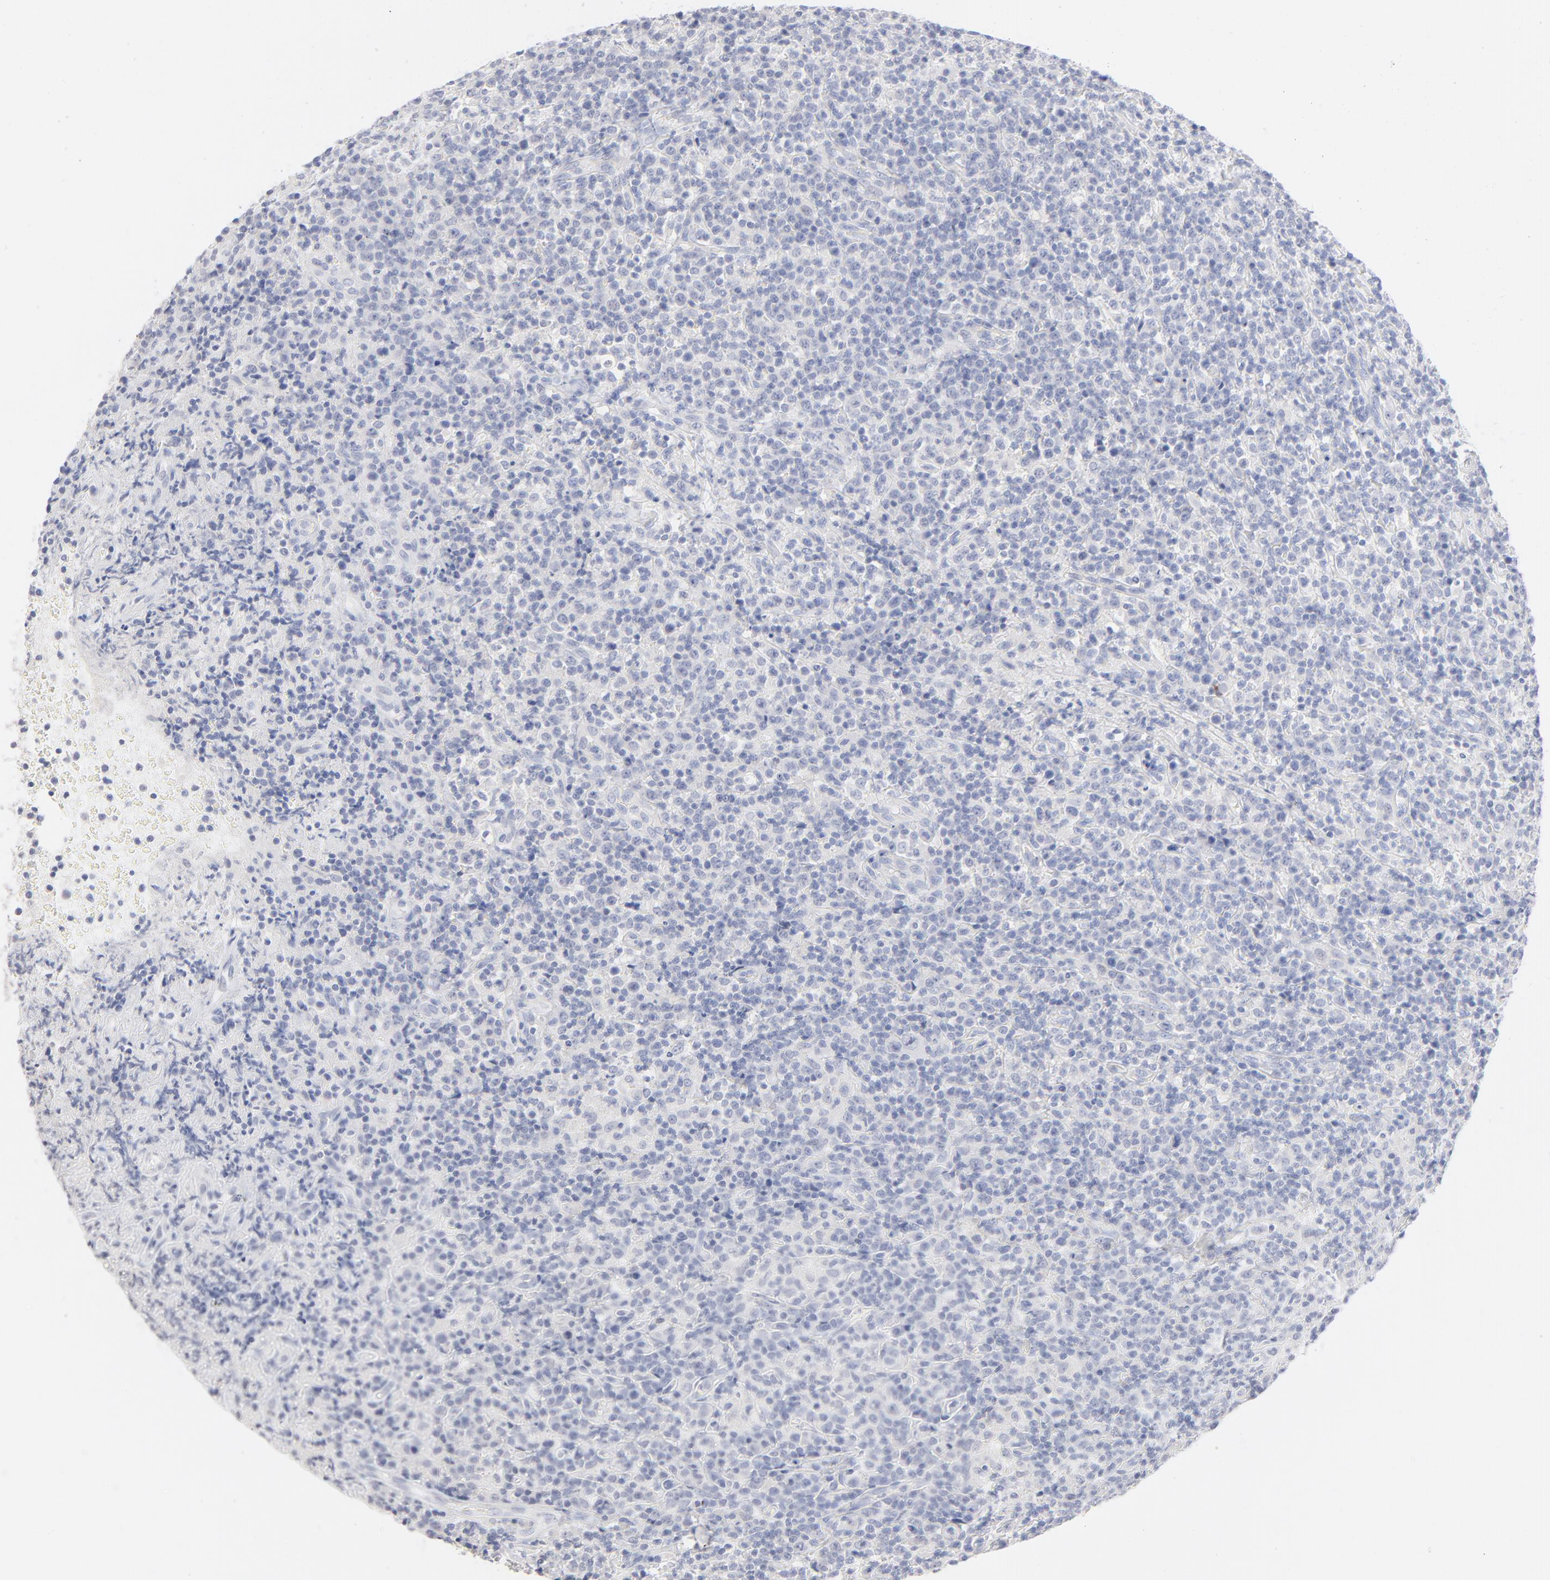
{"staining": {"intensity": "negative", "quantity": "none", "location": "none"}, "tissue": "lymphoma", "cell_type": "Tumor cells", "image_type": "cancer", "snomed": [{"axis": "morphology", "description": "Hodgkin's disease, NOS"}, {"axis": "topography", "description": "Lymph node"}], "caption": "Immunohistochemistry image of human lymphoma stained for a protein (brown), which displays no positivity in tumor cells. (IHC, brightfield microscopy, high magnification).", "gene": "ONECUT1", "patient": {"sex": "male", "age": 65}}